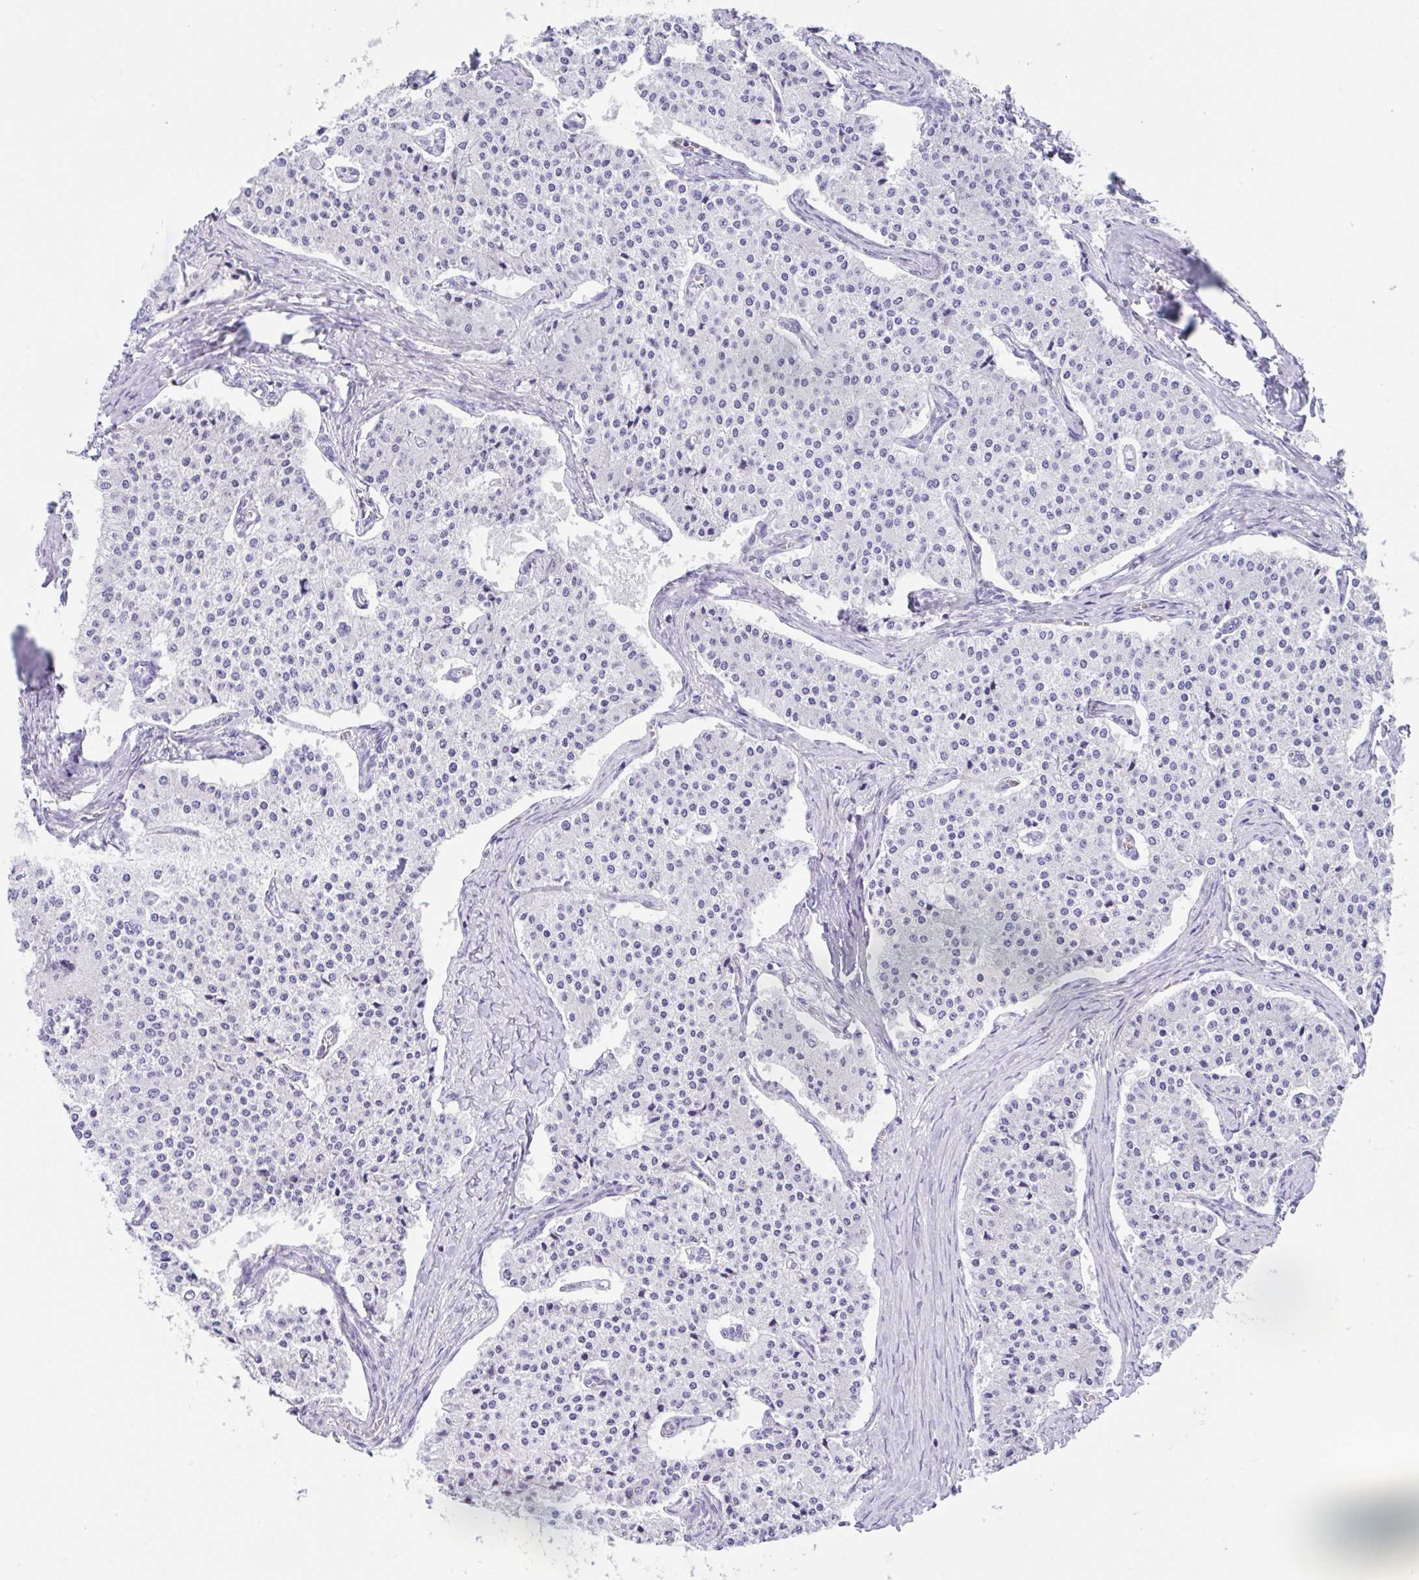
{"staining": {"intensity": "negative", "quantity": "none", "location": "none"}, "tissue": "carcinoid", "cell_type": "Tumor cells", "image_type": "cancer", "snomed": [{"axis": "morphology", "description": "Carcinoid, malignant, NOS"}, {"axis": "topography", "description": "Colon"}], "caption": "Immunohistochemistry (IHC) of human carcinoid (malignant) reveals no staining in tumor cells. The staining was performed using DAB (3,3'-diaminobenzidine) to visualize the protein expression in brown, while the nuclei were stained in blue with hematoxylin (Magnification: 20x).", "gene": "CPA1", "patient": {"sex": "female", "age": 52}}